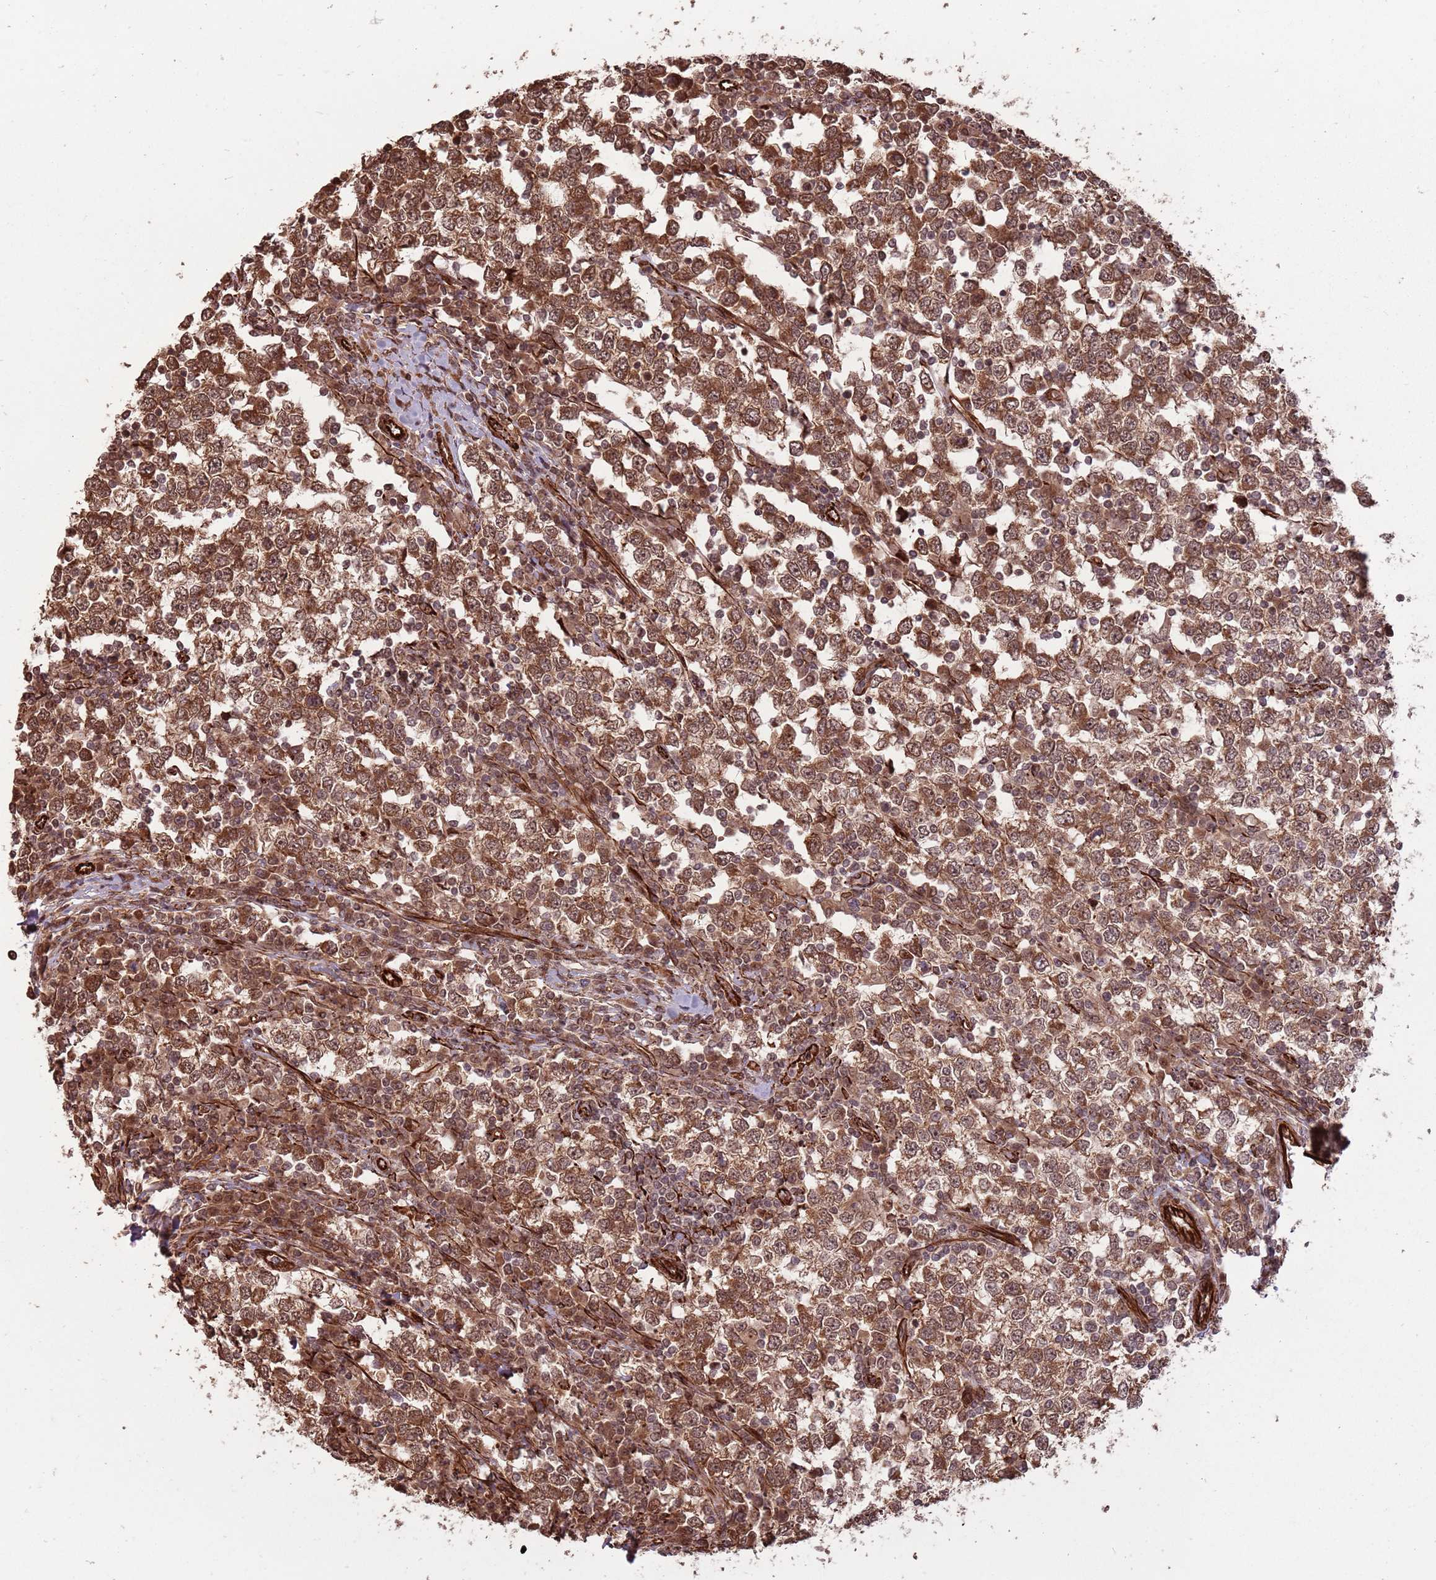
{"staining": {"intensity": "moderate", "quantity": ">75%", "location": "cytoplasmic/membranous,nuclear"}, "tissue": "testis cancer", "cell_type": "Tumor cells", "image_type": "cancer", "snomed": [{"axis": "morphology", "description": "Seminoma, NOS"}, {"axis": "topography", "description": "Testis"}], "caption": "IHC histopathology image of human testis cancer stained for a protein (brown), which demonstrates medium levels of moderate cytoplasmic/membranous and nuclear staining in about >75% of tumor cells.", "gene": "ADAMTS3", "patient": {"sex": "male", "age": 65}}